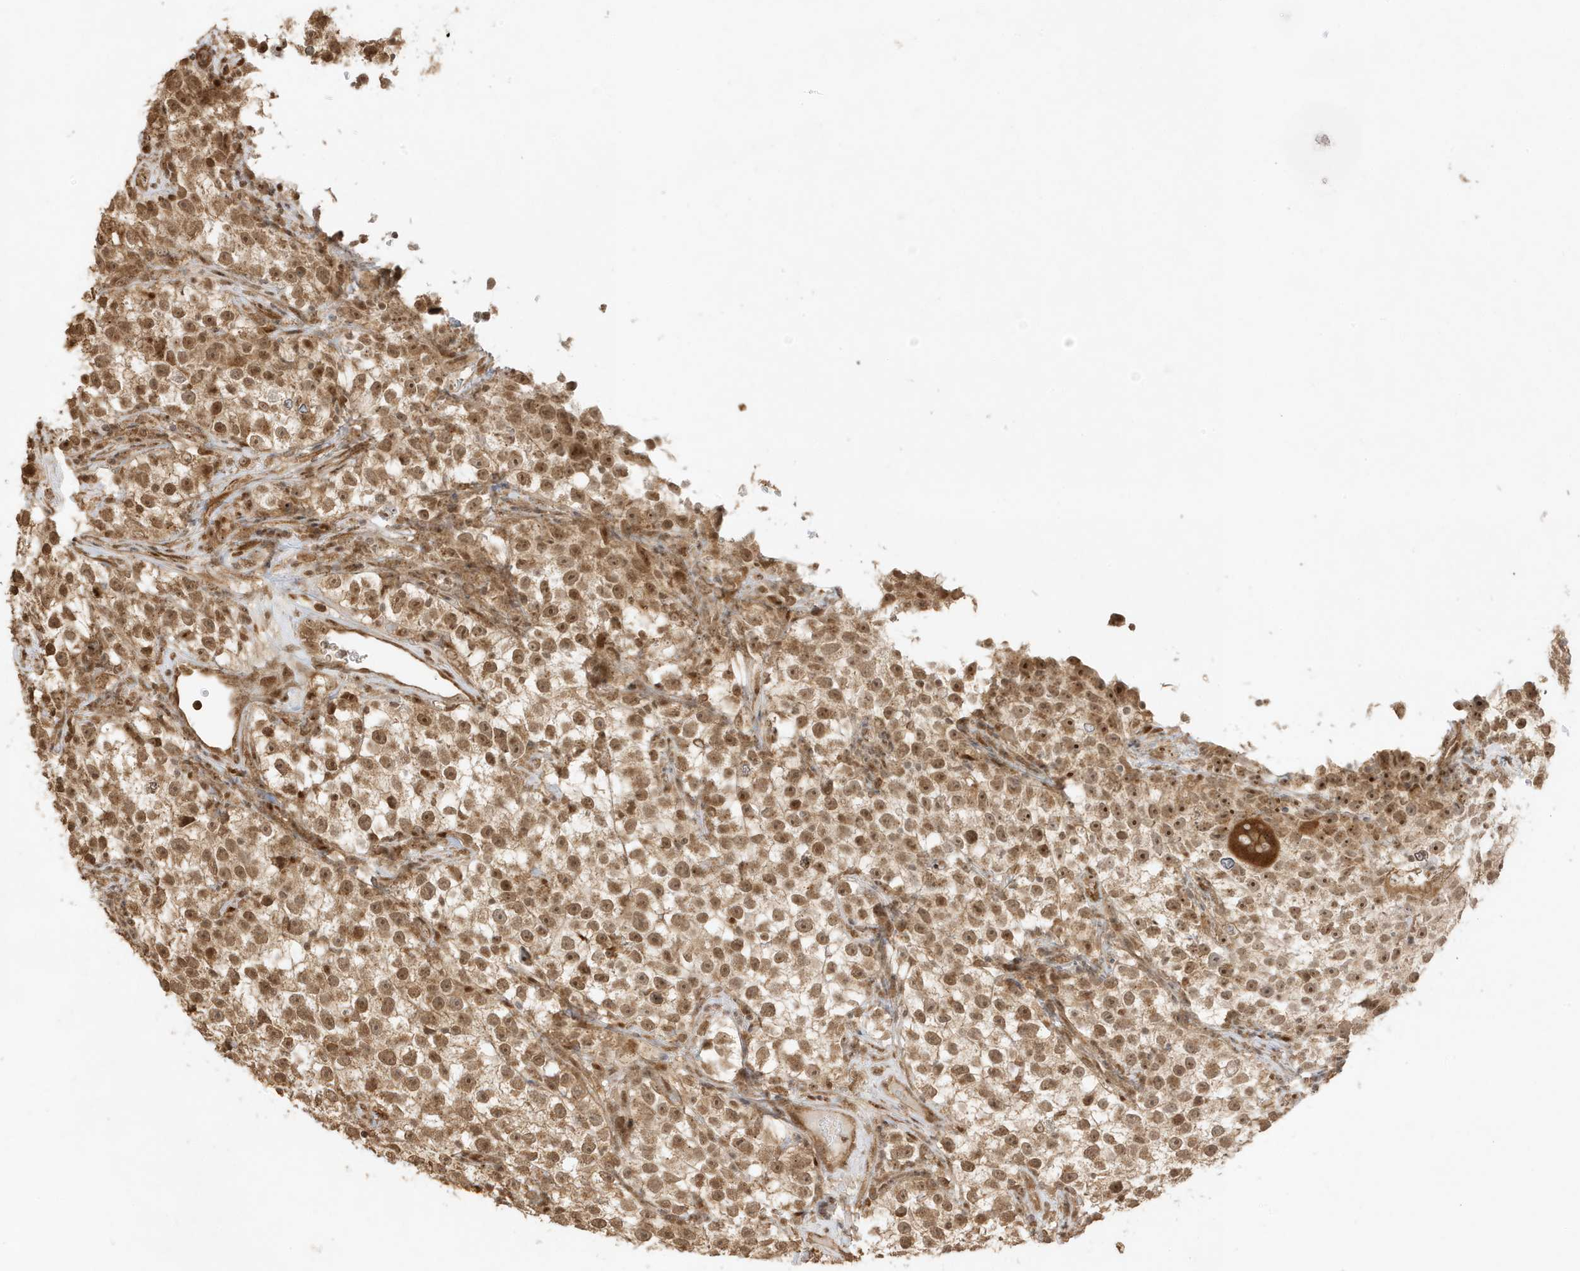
{"staining": {"intensity": "moderate", "quantity": ">75%", "location": "cytoplasmic/membranous,nuclear"}, "tissue": "testis cancer", "cell_type": "Tumor cells", "image_type": "cancer", "snomed": [{"axis": "morphology", "description": "Seminoma, NOS"}, {"axis": "topography", "description": "Testis"}], "caption": "Moderate cytoplasmic/membranous and nuclear staining for a protein is identified in about >75% of tumor cells of testis seminoma using immunohistochemistry (IHC).", "gene": "ZBTB41", "patient": {"sex": "male", "age": 22}}